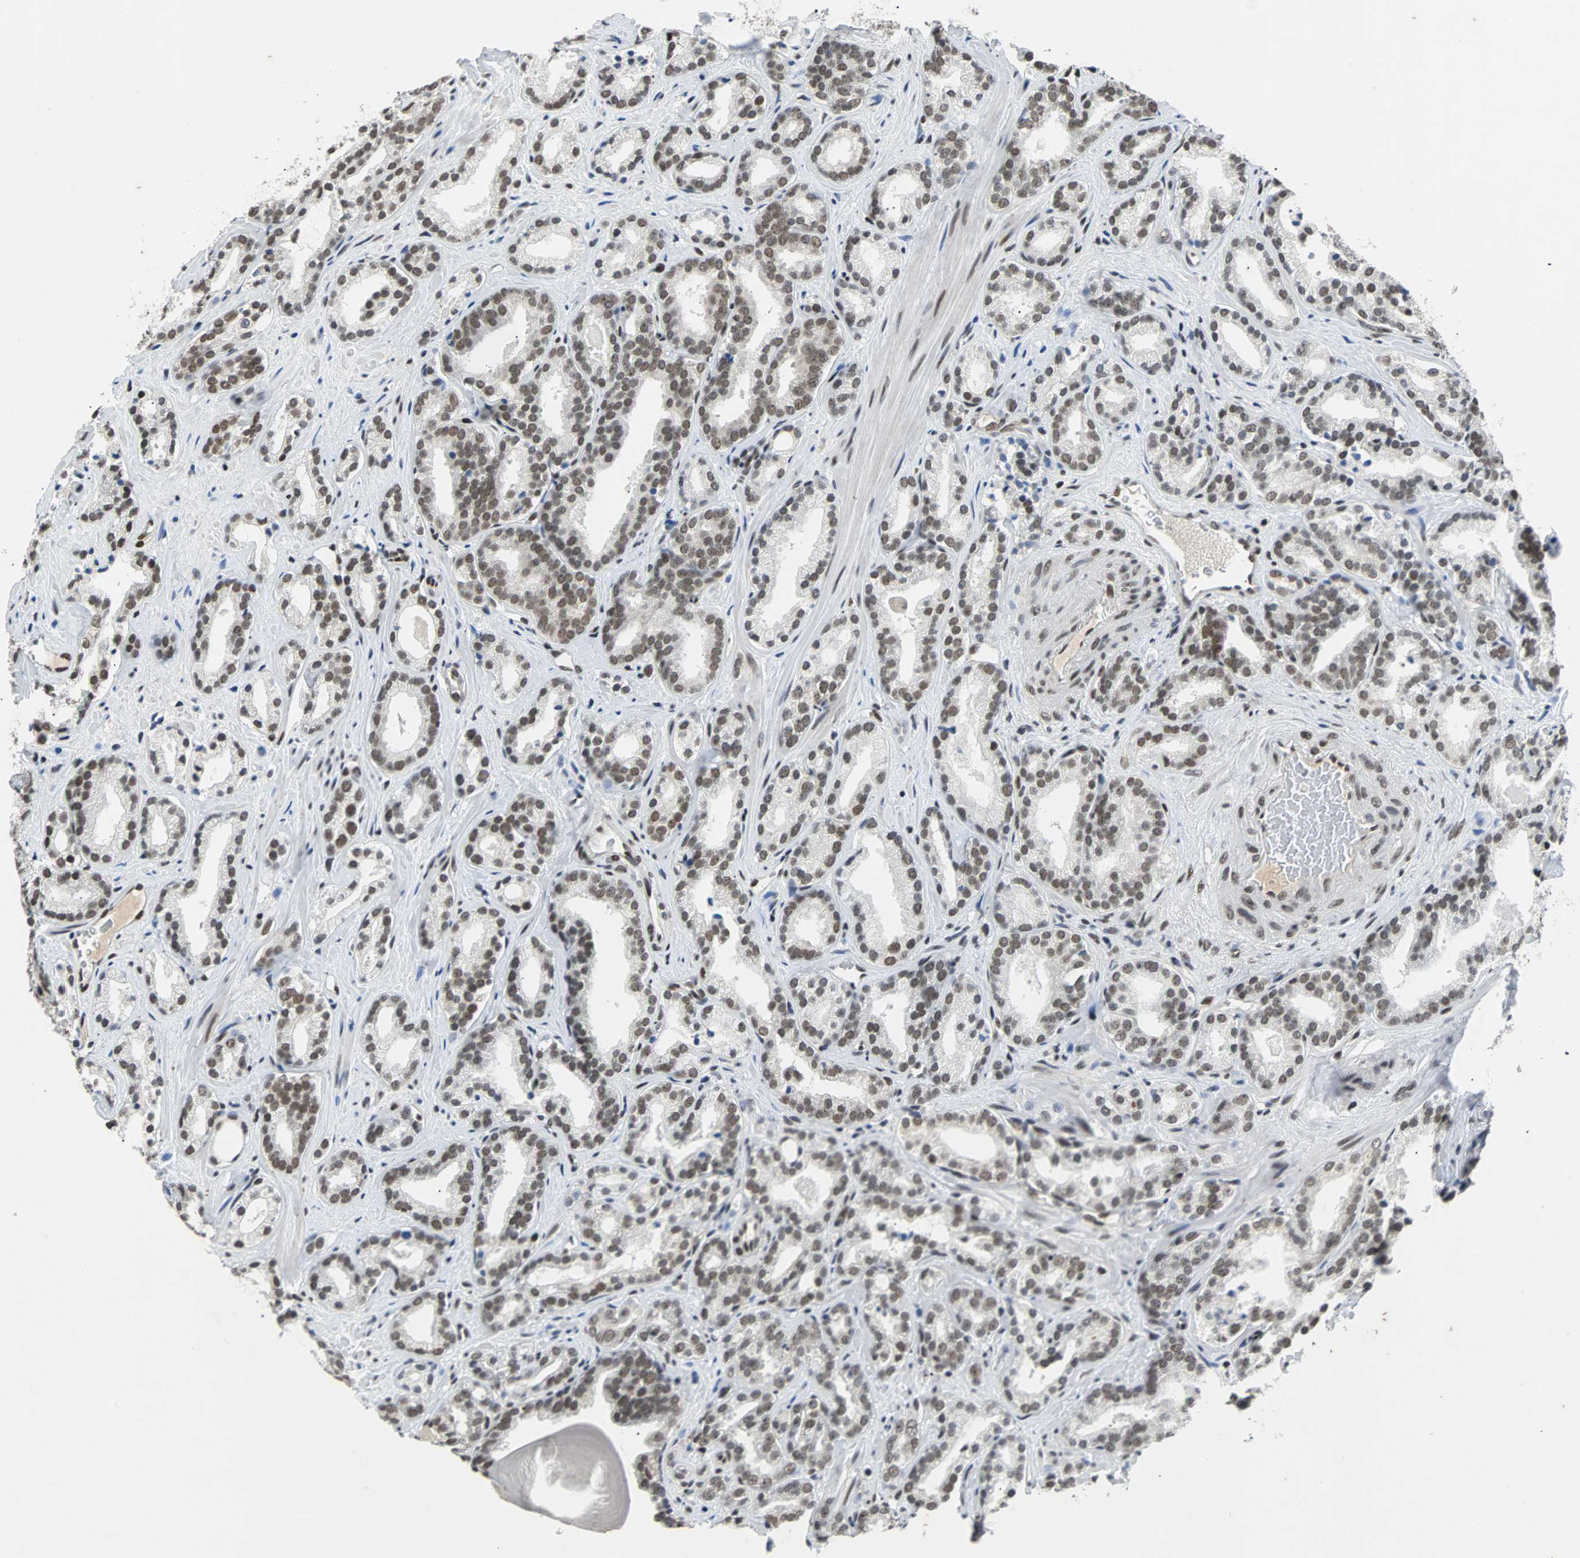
{"staining": {"intensity": "moderate", "quantity": ">75%", "location": "nuclear"}, "tissue": "prostate cancer", "cell_type": "Tumor cells", "image_type": "cancer", "snomed": [{"axis": "morphology", "description": "Adenocarcinoma, Low grade"}, {"axis": "topography", "description": "Prostate"}], "caption": "Prostate cancer stained for a protein (brown) reveals moderate nuclear positive staining in about >75% of tumor cells.", "gene": "GATAD2A", "patient": {"sex": "male", "age": 63}}